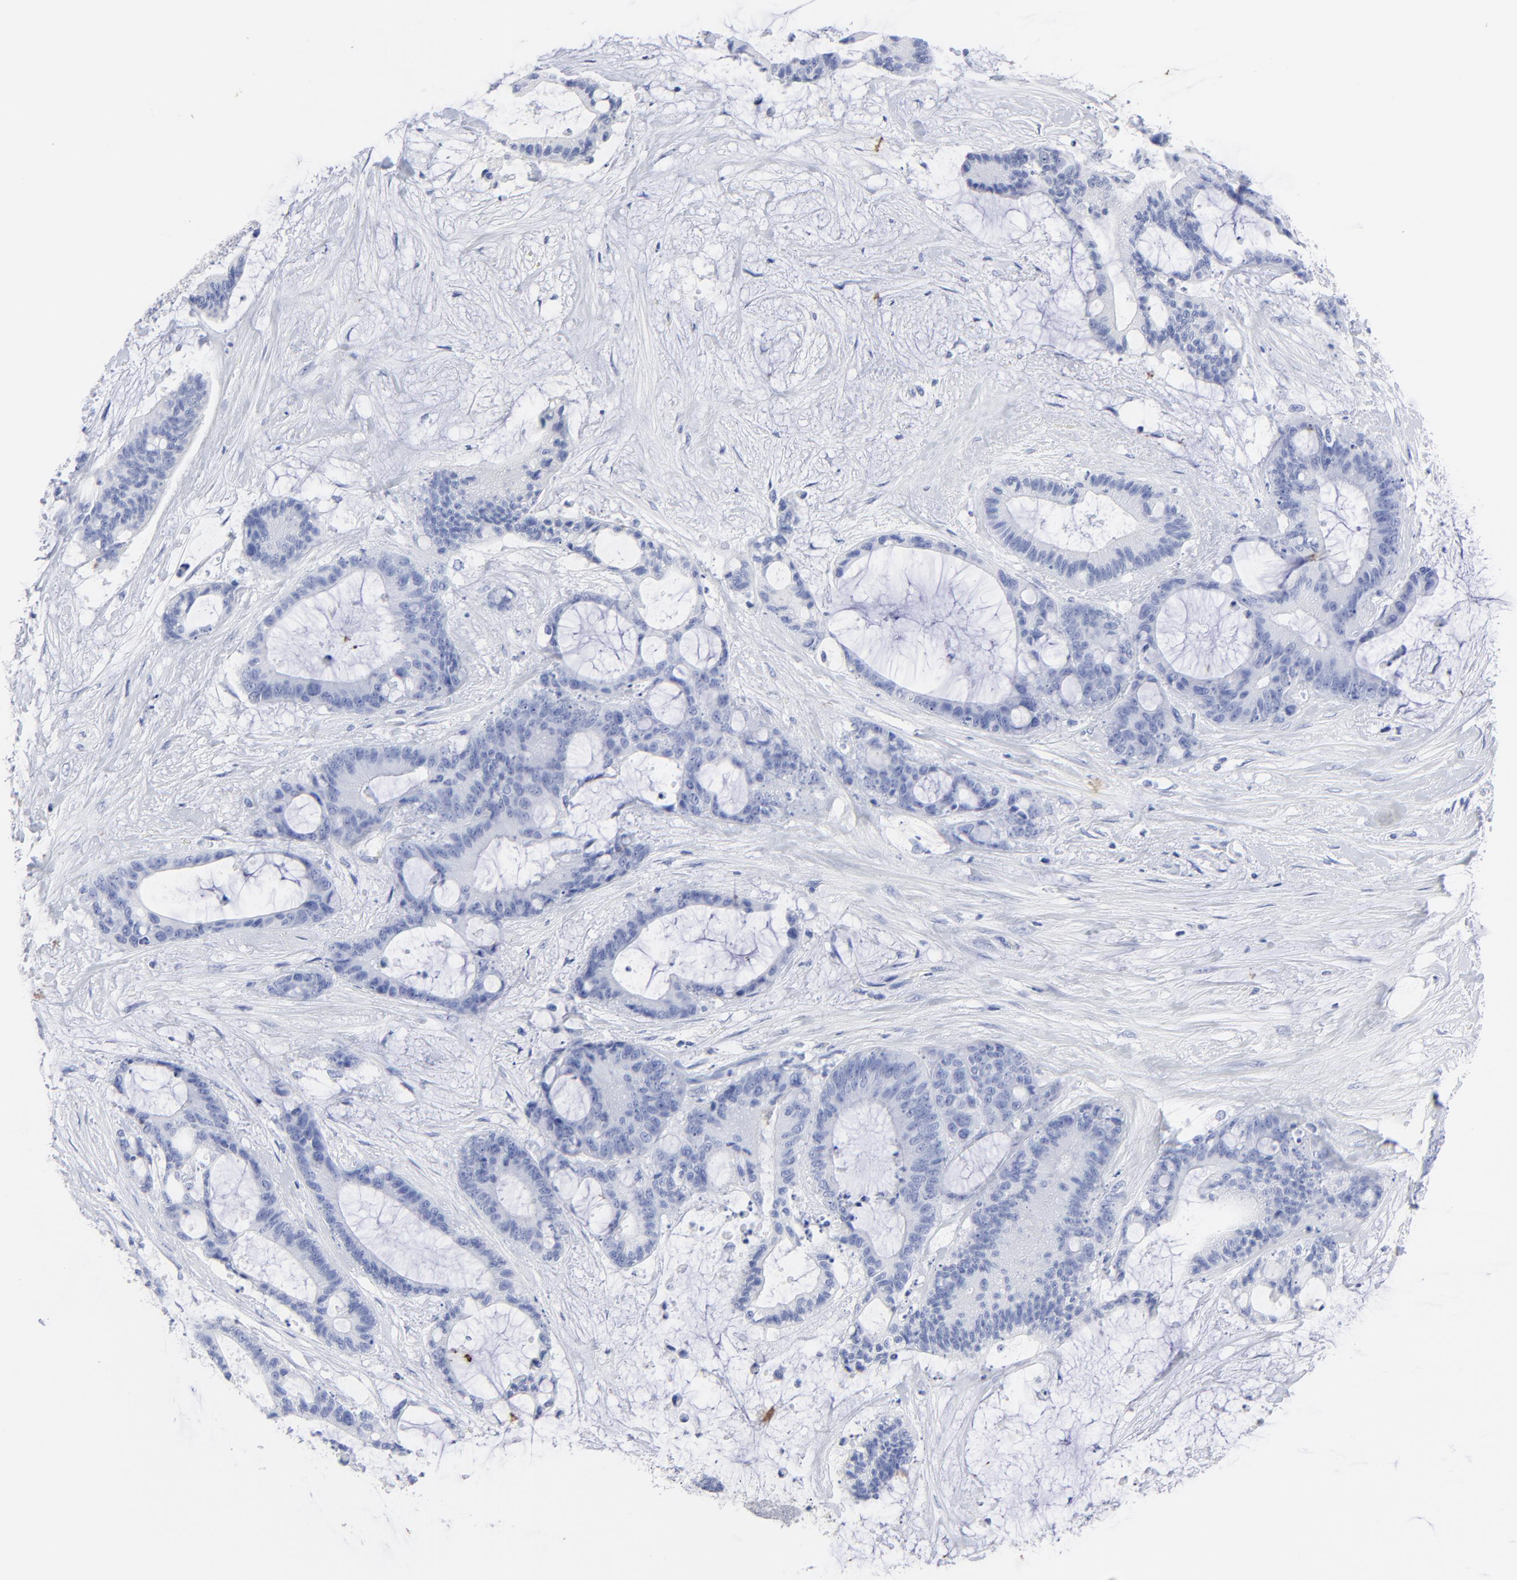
{"staining": {"intensity": "negative", "quantity": "none", "location": "none"}, "tissue": "liver cancer", "cell_type": "Tumor cells", "image_type": "cancer", "snomed": [{"axis": "morphology", "description": "Cholangiocarcinoma"}, {"axis": "topography", "description": "Liver"}], "caption": "A histopathology image of human liver cancer is negative for staining in tumor cells. Nuclei are stained in blue.", "gene": "ACY1", "patient": {"sex": "female", "age": 73}}